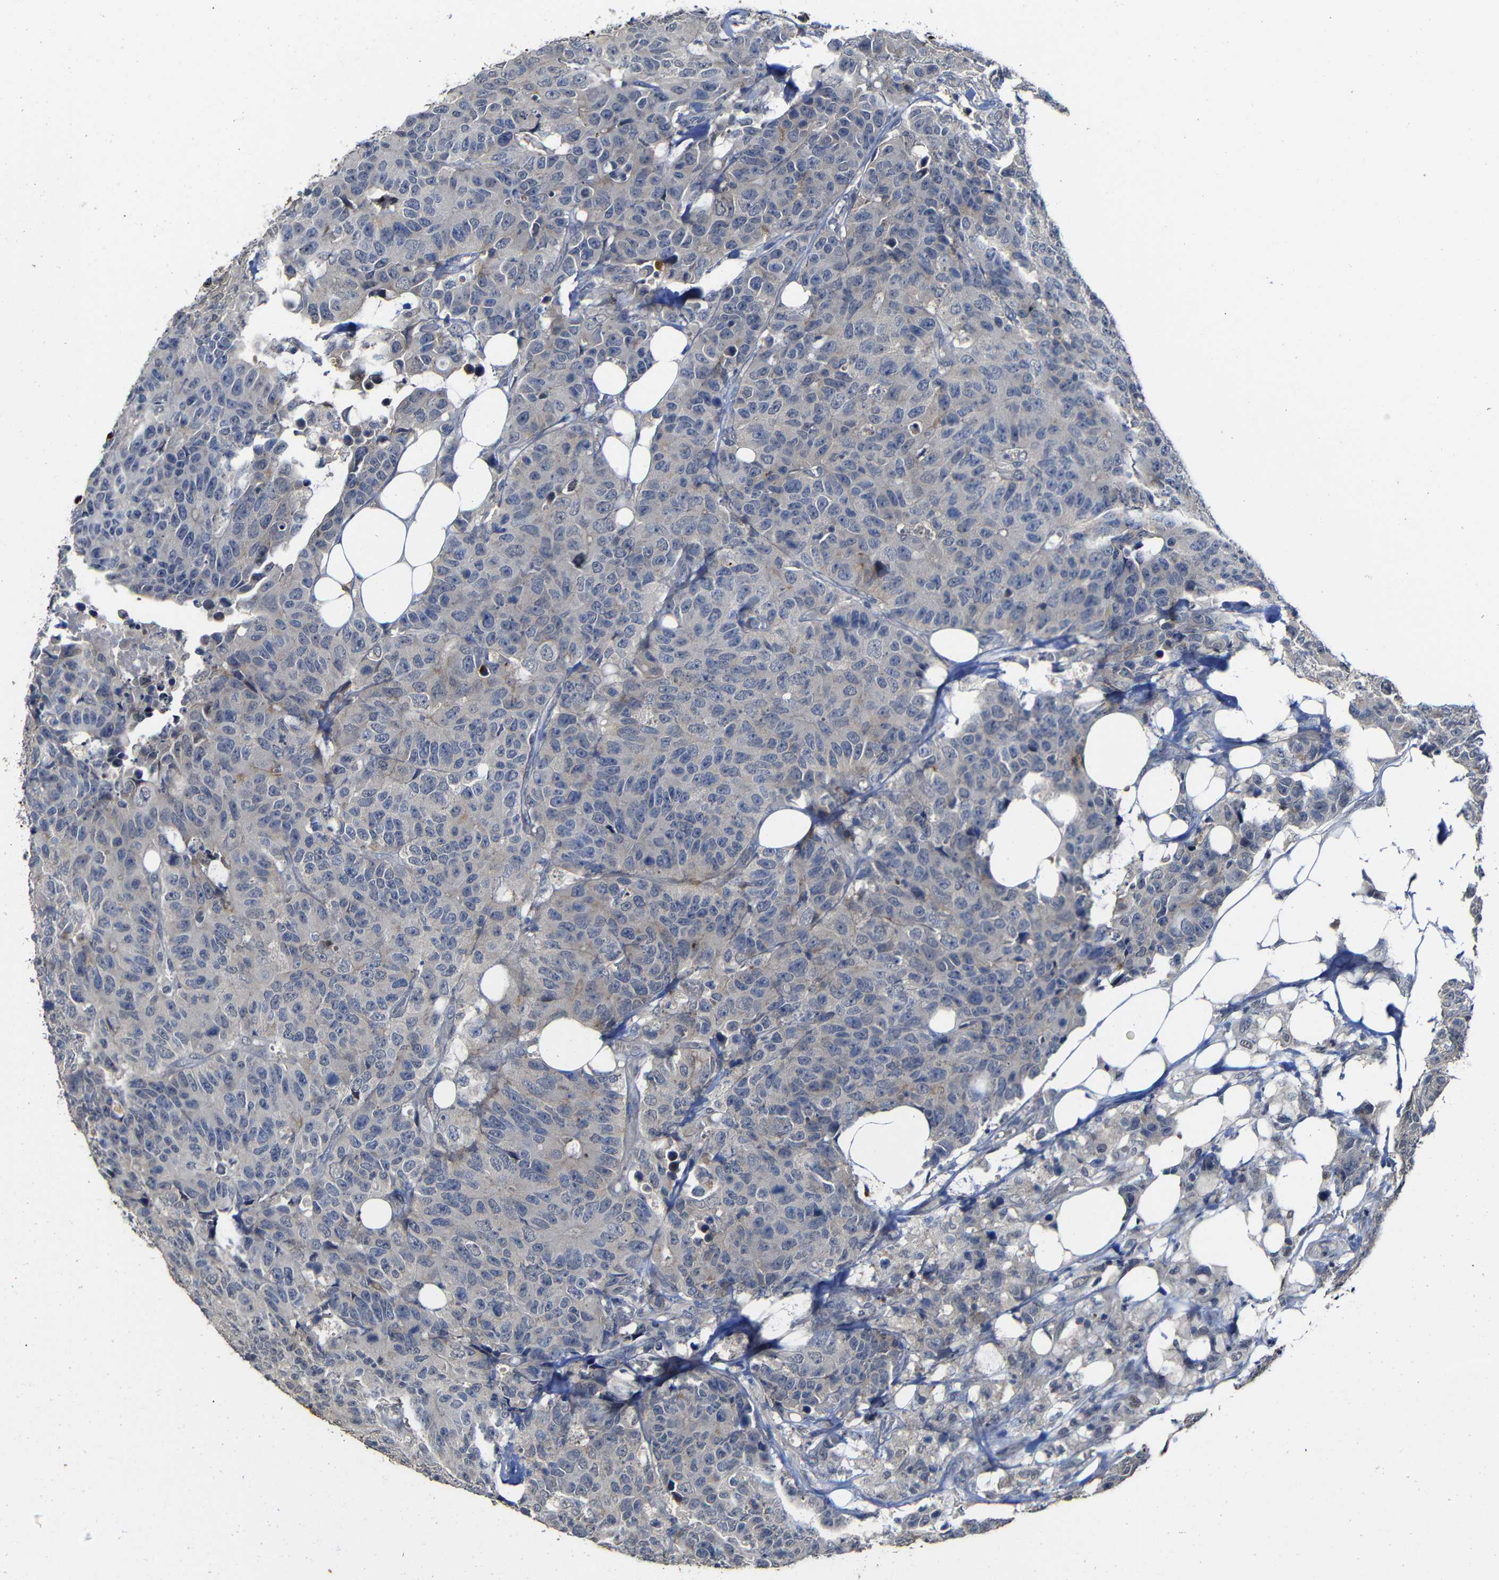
{"staining": {"intensity": "negative", "quantity": "none", "location": "none"}, "tissue": "colorectal cancer", "cell_type": "Tumor cells", "image_type": "cancer", "snomed": [{"axis": "morphology", "description": "Adenocarcinoma, NOS"}, {"axis": "topography", "description": "Colon"}], "caption": "Colorectal cancer was stained to show a protein in brown. There is no significant staining in tumor cells.", "gene": "ATG12", "patient": {"sex": "female", "age": 86}}